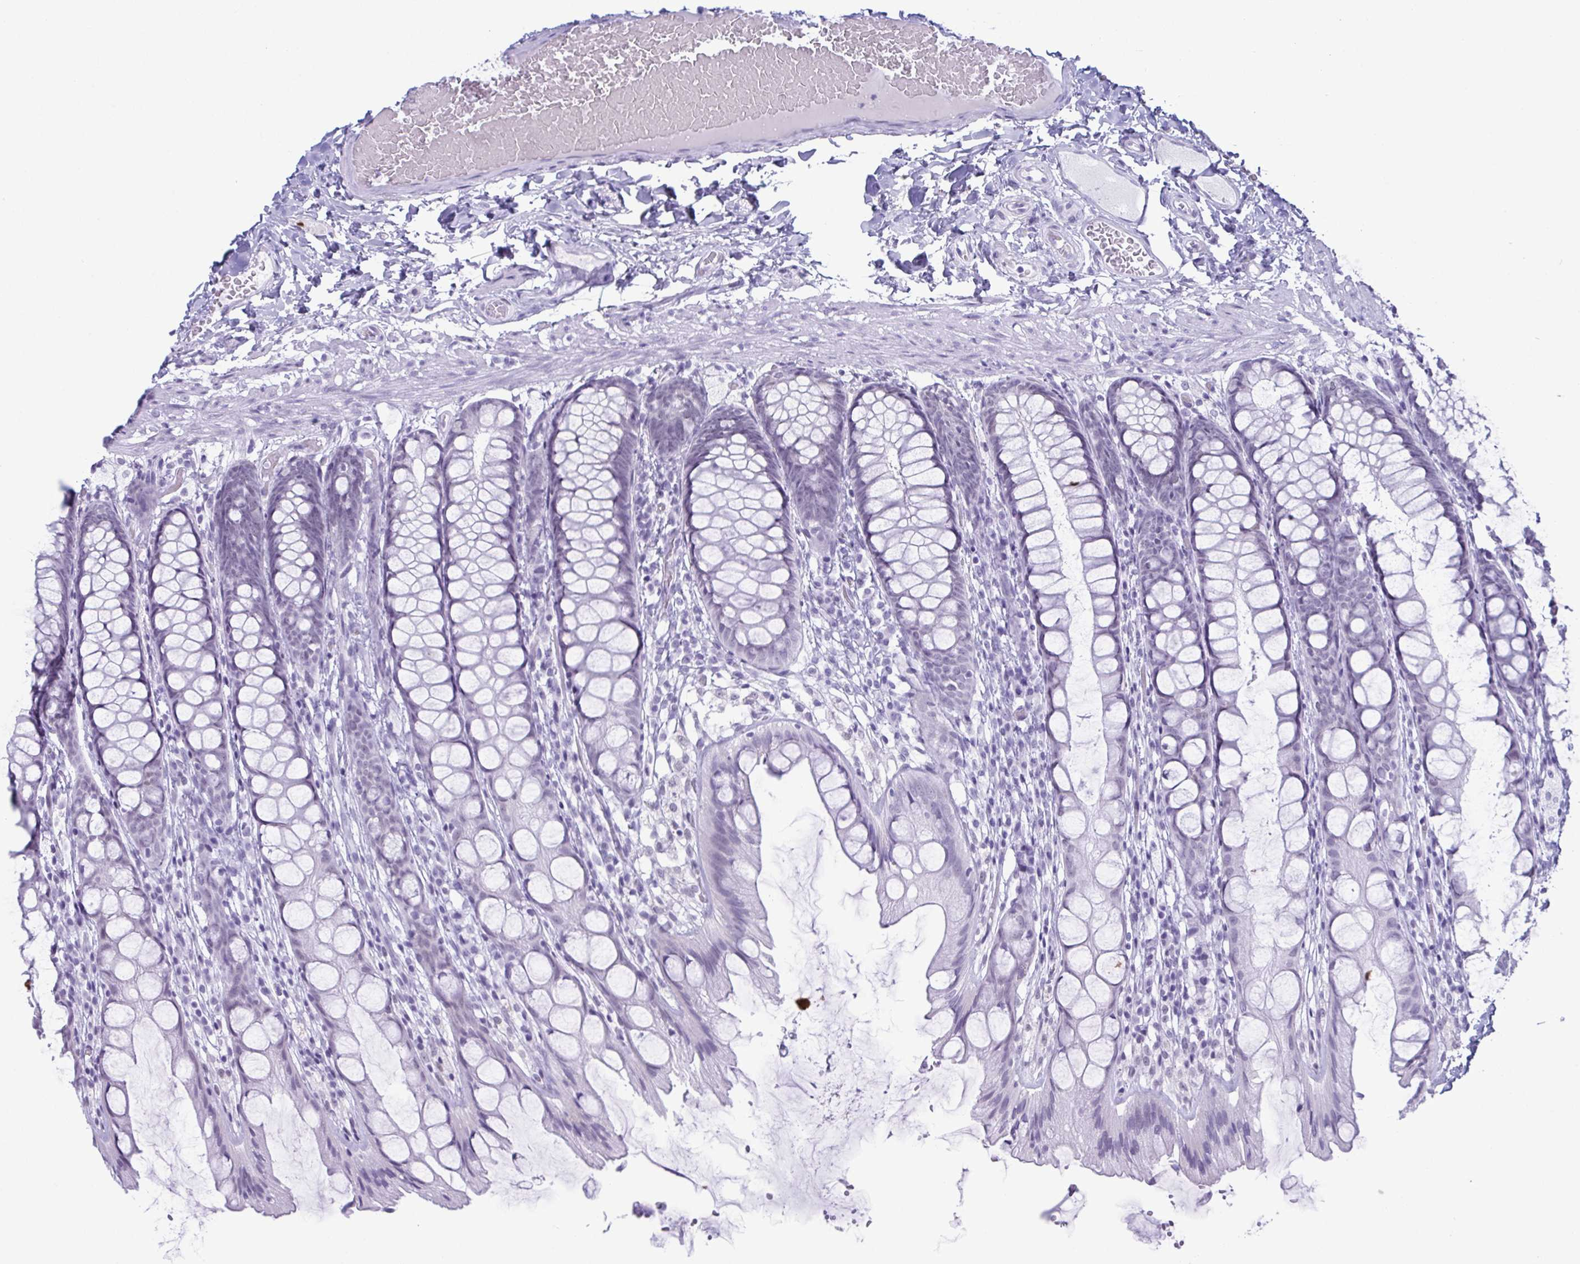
{"staining": {"intensity": "negative", "quantity": "none", "location": "none"}, "tissue": "colon", "cell_type": "Endothelial cells", "image_type": "normal", "snomed": [{"axis": "morphology", "description": "Normal tissue, NOS"}, {"axis": "topography", "description": "Colon"}], "caption": "Immunohistochemistry (IHC) of benign colon exhibits no staining in endothelial cells.", "gene": "SUGP2", "patient": {"sex": "male", "age": 47}}